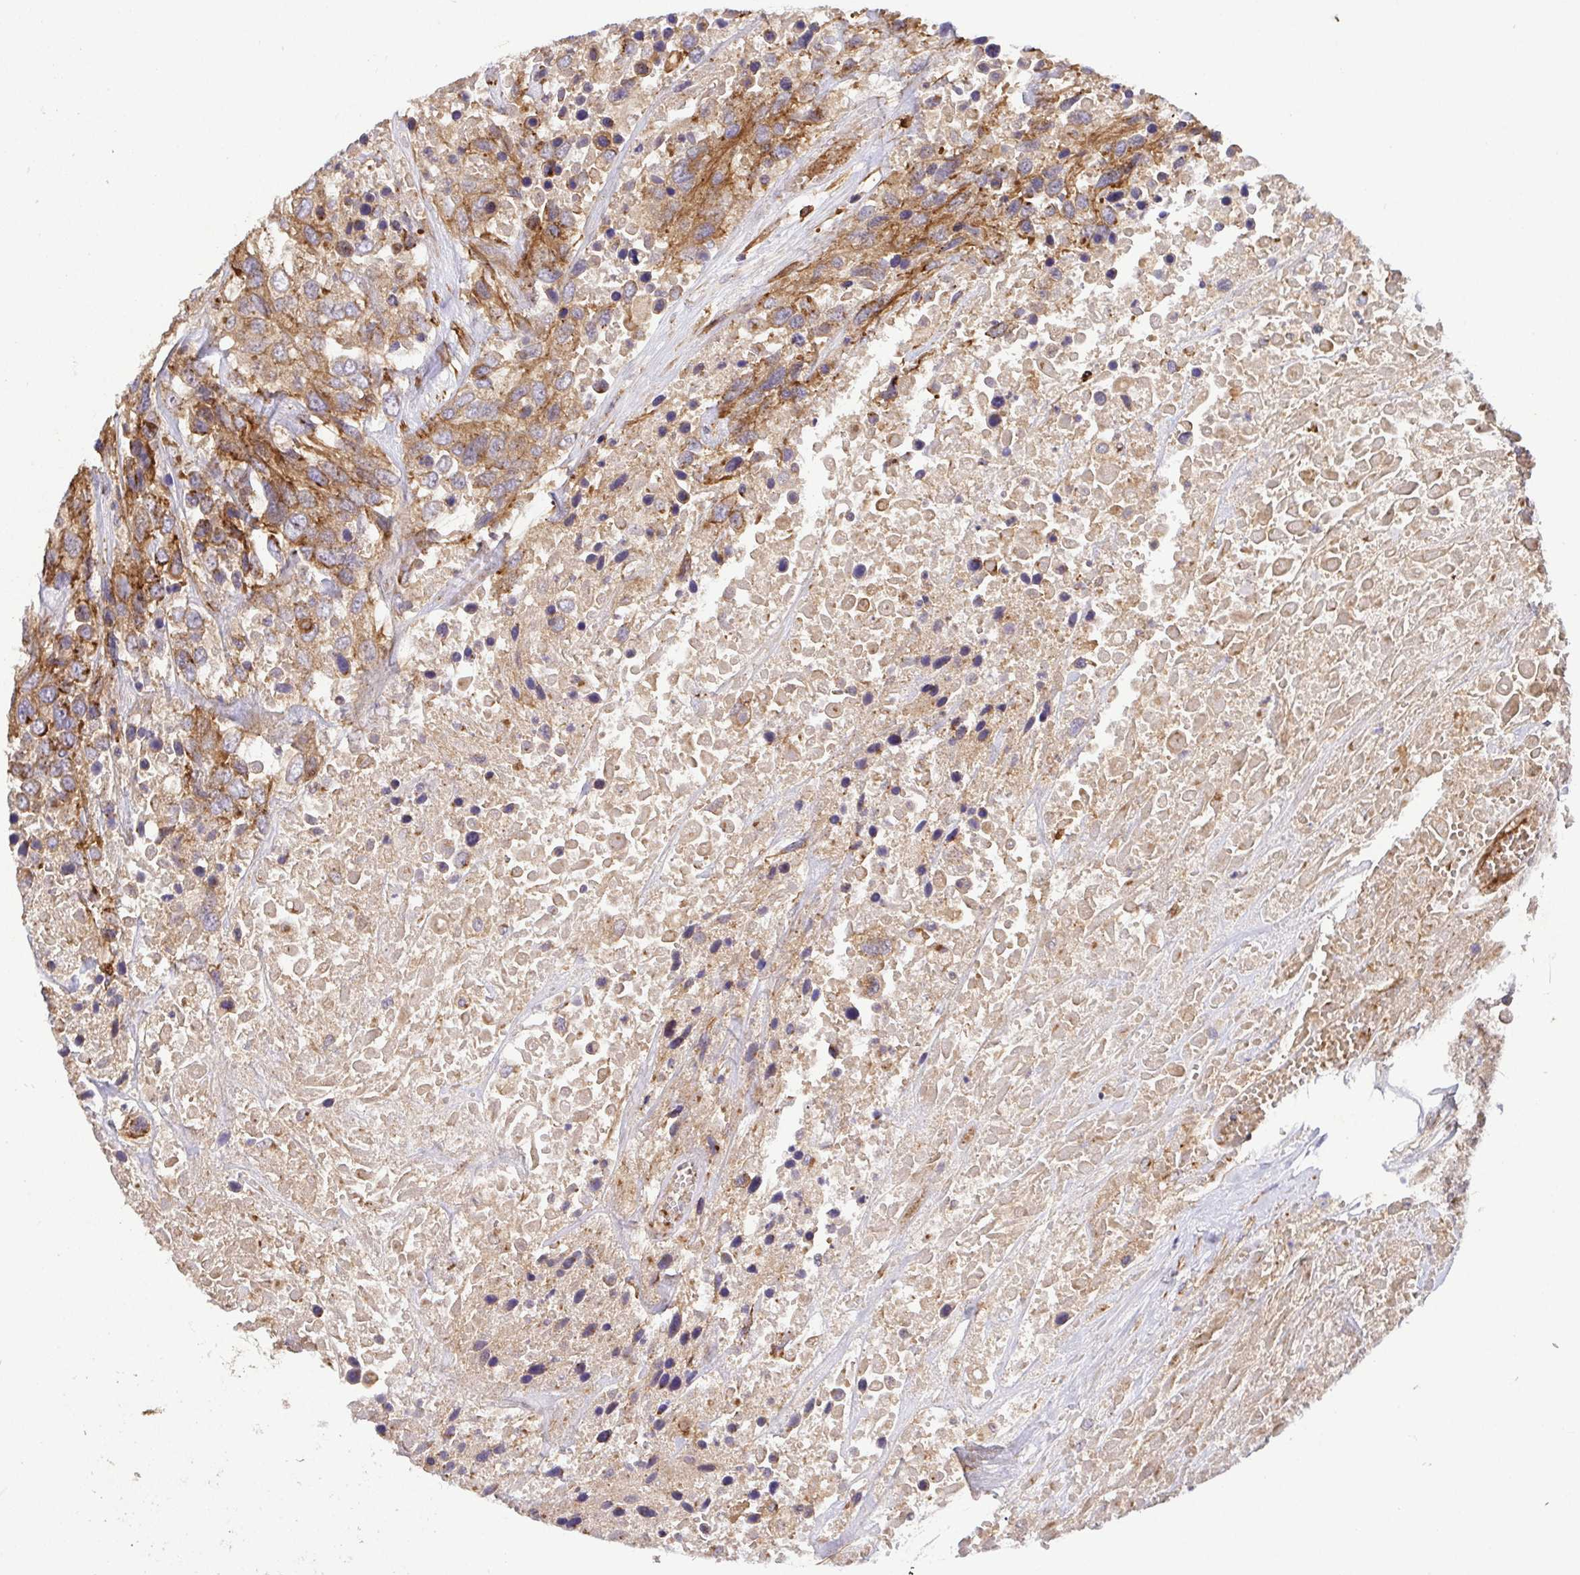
{"staining": {"intensity": "moderate", "quantity": ">75%", "location": "cytoplasmic/membranous"}, "tissue": "urothelial cancer", "cell_type": "Tumor cells", "image_type": "cancer", "snomed": [{"axis": "morphology", "description": "Urothelial carcinoma, High grade"}, {"axis": "topography", "description": "Urinary bladder"}], "caption": "Protein expression analysis of urothelial cancer demonstrates moderate cytoplasmic/membranous positivity in approximately >75% of tumor cells.", "gene": "TM9SF4", "patient": {"sex": "female", "age": 70}}